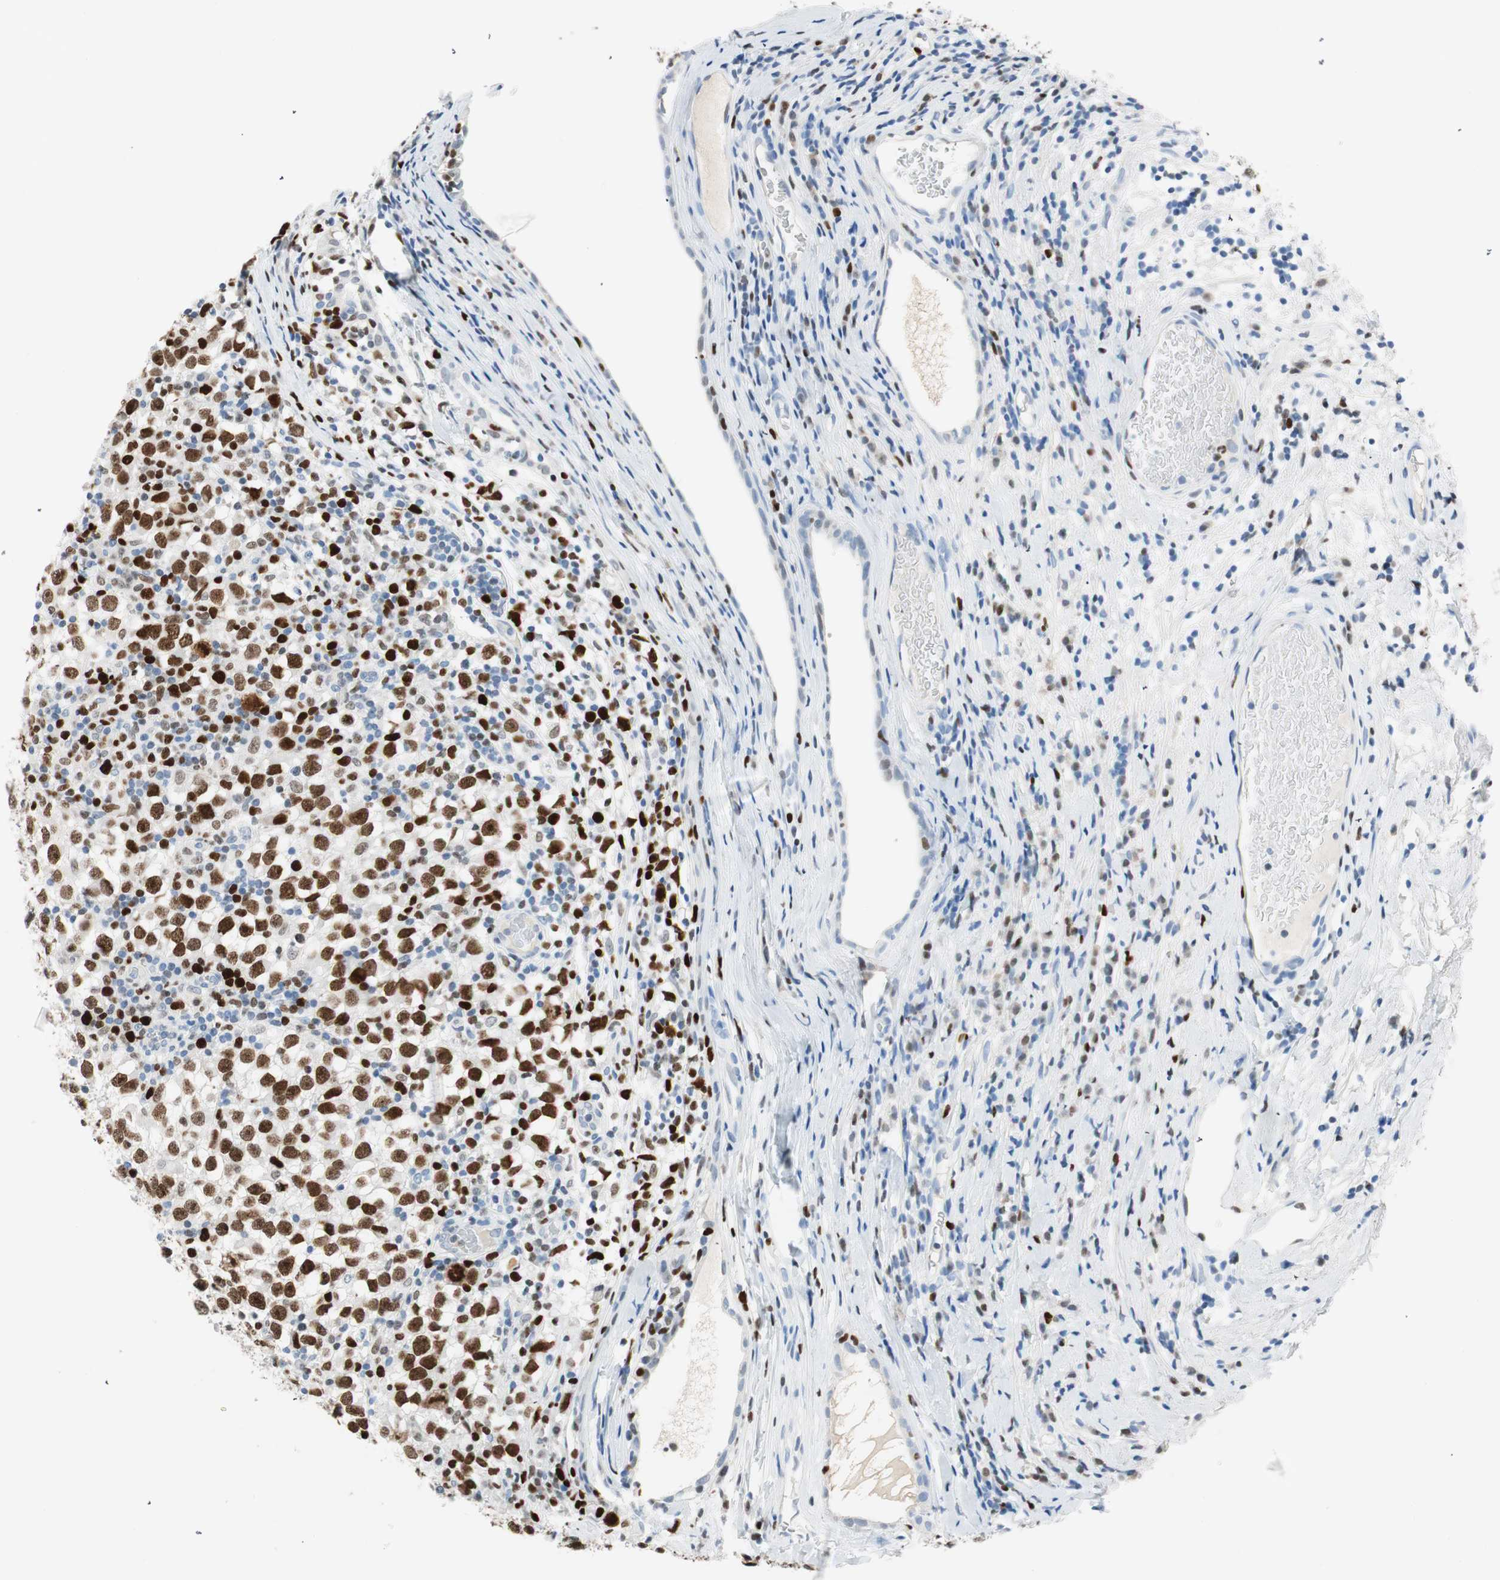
{"staining": {"intensity": "strong", "quantity": ">75%", "location": "nuclear"}, "tissue": "testis cancer", "cell_type": "Tumor cells", "image_type": "cancer", "snomed": [{"axis": "morphology", "description": "Seminoma, NOS"}, {"axis": "topography", "description": "Testis"}], "caption": "Human testis cancer stained with a brown dye exhibits strong nuclear positive positivity in about >75% of tumor cells.", "gene": "EZH2", "patient": {"sex": "male", "age": 65}}